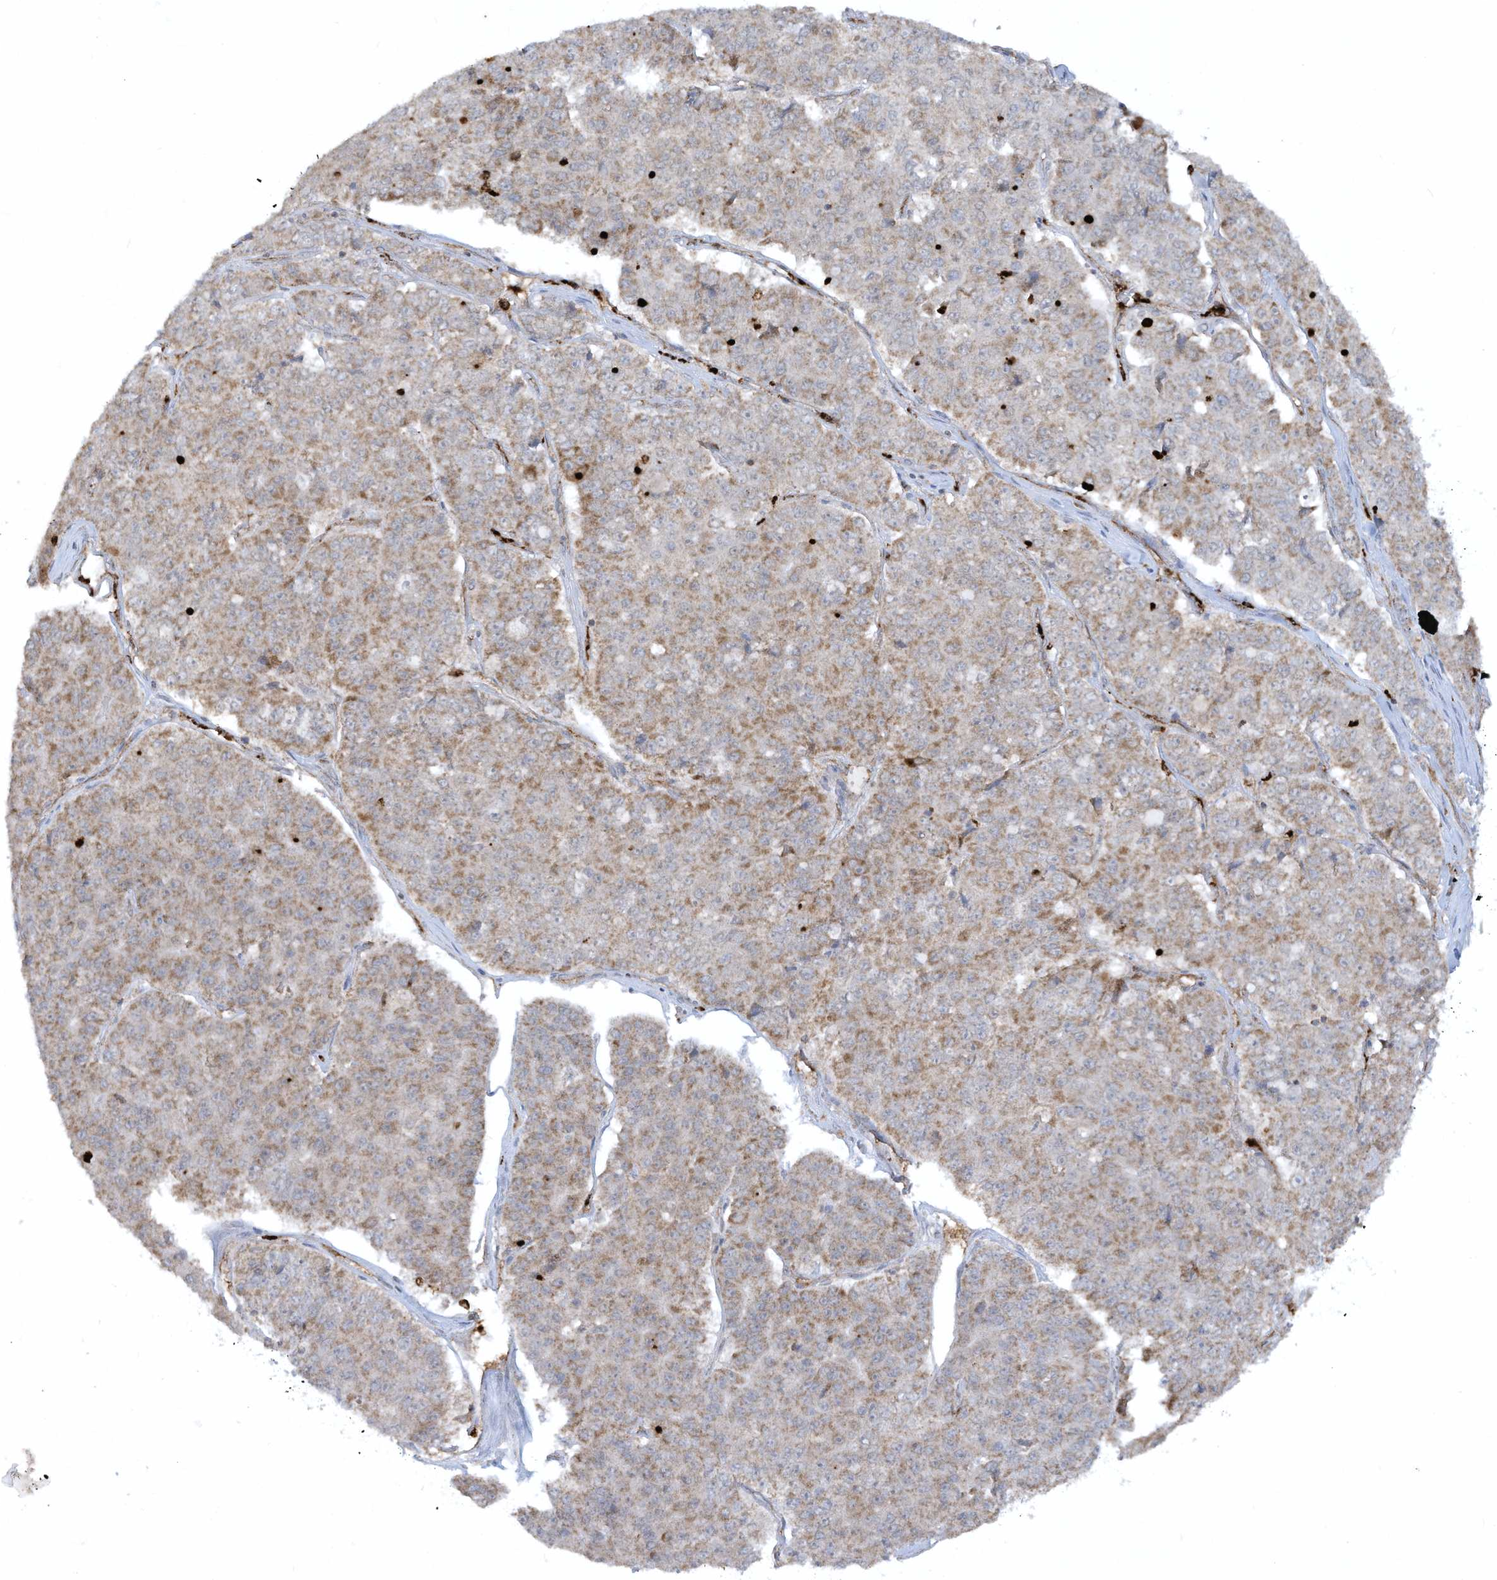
{"staining": {"intensity": "moderate", "quantity": "25%-75%", "location": "cytoplasmic/membranous"}, "tissue": "pancreatic cancer", "cell_type": "Tumor cells", "image_type": "cancer", "snomed": [{"axis": "morphology", "description": "Adenocarcinoma, NOS"}, {"axis": "topography", "description": "Pancreas"}], "caption": "This photomicrograph reveals pancreatic cancer stained with immunohistochemistry (IHC) to label a protein in brown. The cytoplasmic/membranous of tumor cells show moderate positivity for the protein. Nuclei are counter-stained blue.", "gene": "CHRNA4", "patient": {"sex": "male", "age": 50}}